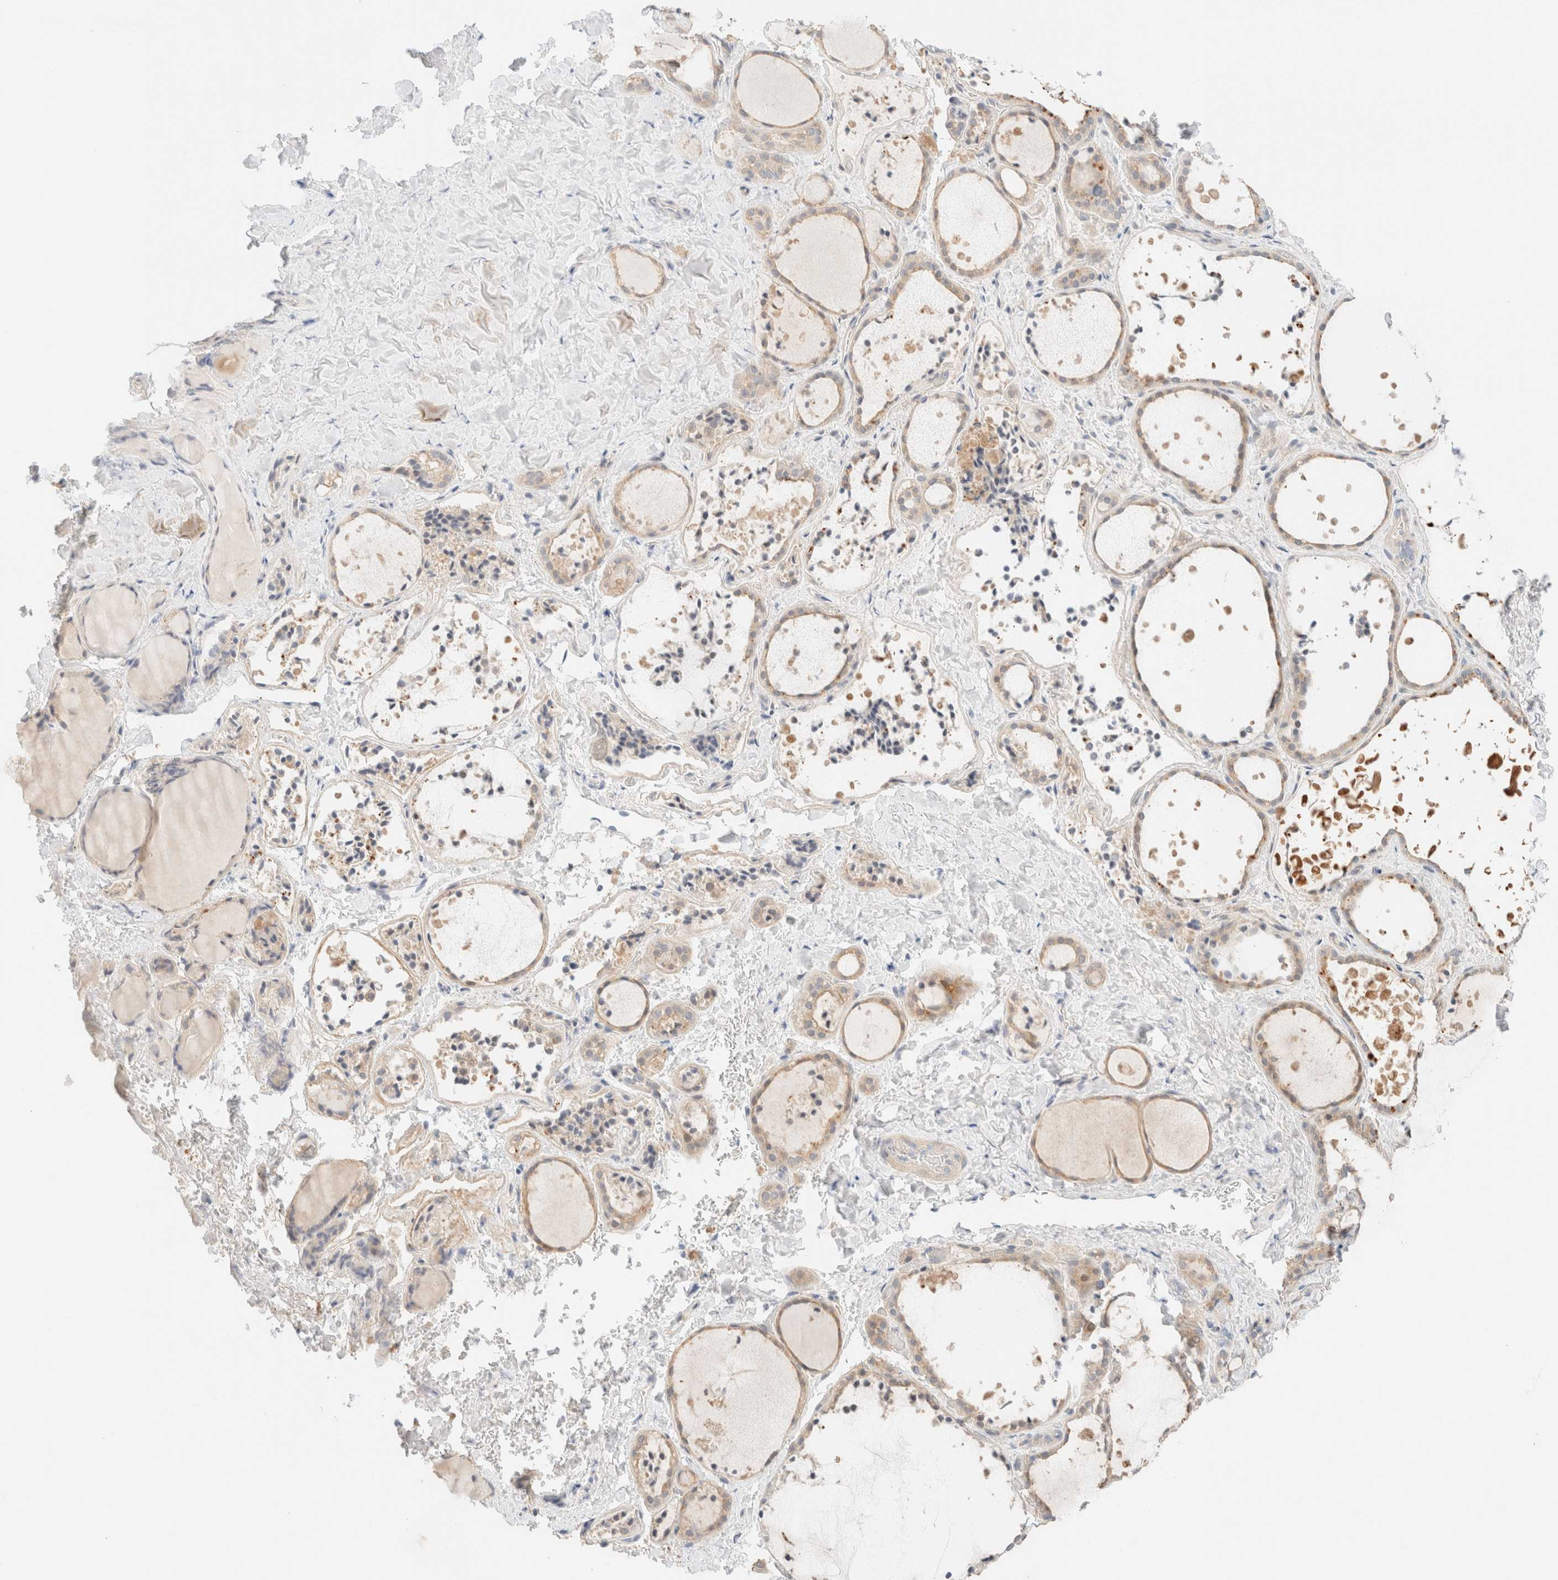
{"staining": {"intensity": "moderate", "quantity": ">75%", "location": "cytoplasmic/membranous"}, "tissue": "thyroid gland", "cell_type": "Glandular cells", "image_type": "normal", "snomed": [{"axis": "morphology", "description": "Normal tissue, NOS"}, {"axis": "topography", "description": "Thyroid gland"}], "caption": "Moderate cytoplasmic/membranous protein staining is identified in approximately >75% of glandular cells in thyroid gland. Using DAB (brown) and hematoxylin (blue) stains, captured at high magnification using brightfield microscopy.", "gene": "SGSM2", "patient": {"sex": "female", "age": 44}}